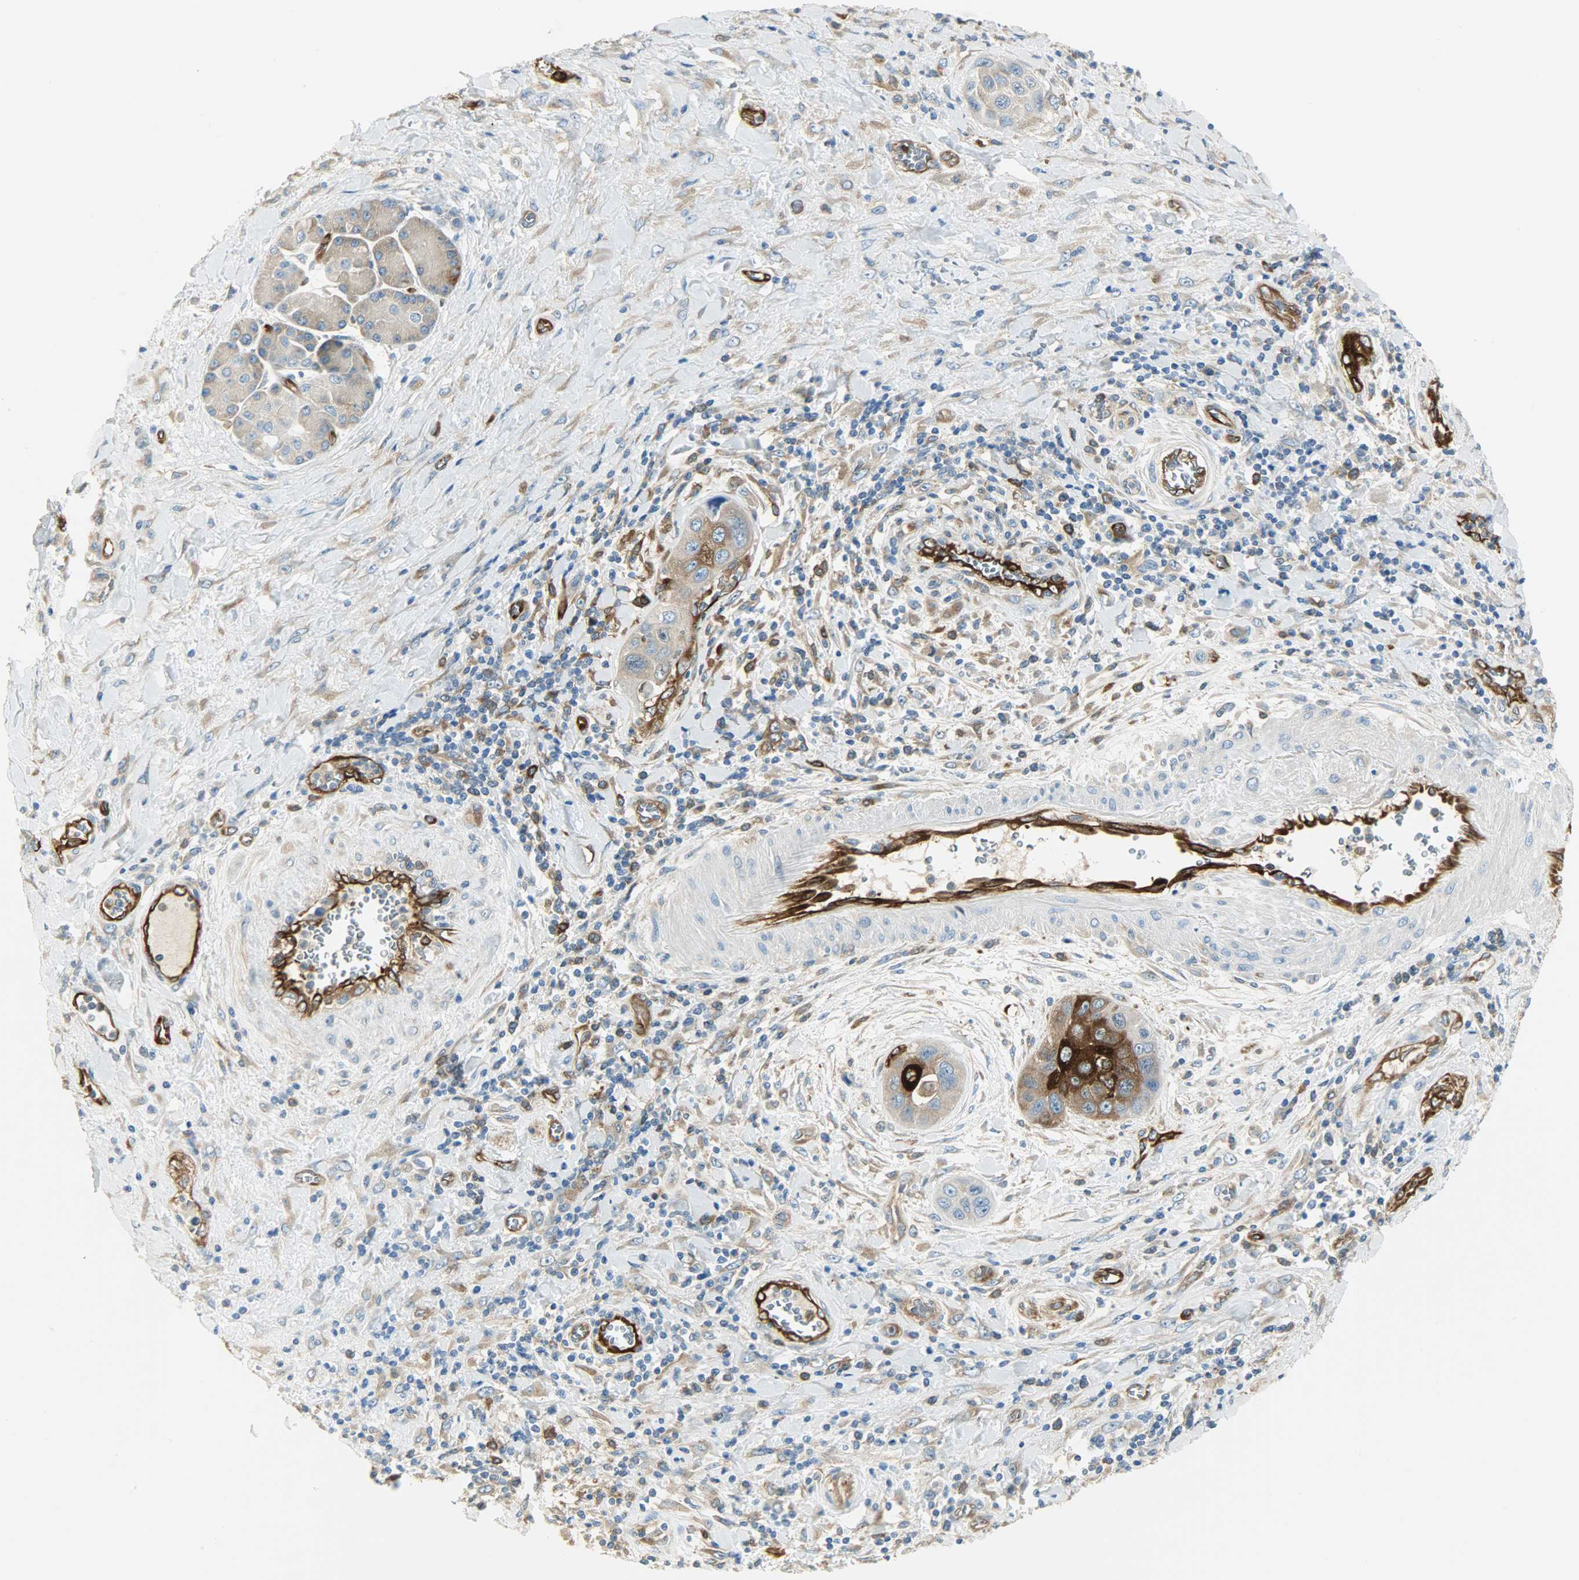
{"staining": {"intensity": "moderate", "quantity": ">75%", "location": "cytoplasmic/membranous"}, "tissue": "pancreatic cancer", "cell_type": "Tumor cells", "image_type": "cancer", "snomed": [{"axis": "morphology", "description": "Adenocarcinoma, NOS"}, {"axis": "topography", "description": "Pancreas"}], "caption": "A photomicrograph of pancreatic adenocarcinoma stained for a protein reveals moderate cytoplasmic/membranous brown staining in tumor cells. Nuclei are stained in blue.", "gene": "WARS1", "patient": {"sex": "female", "age": 70}}